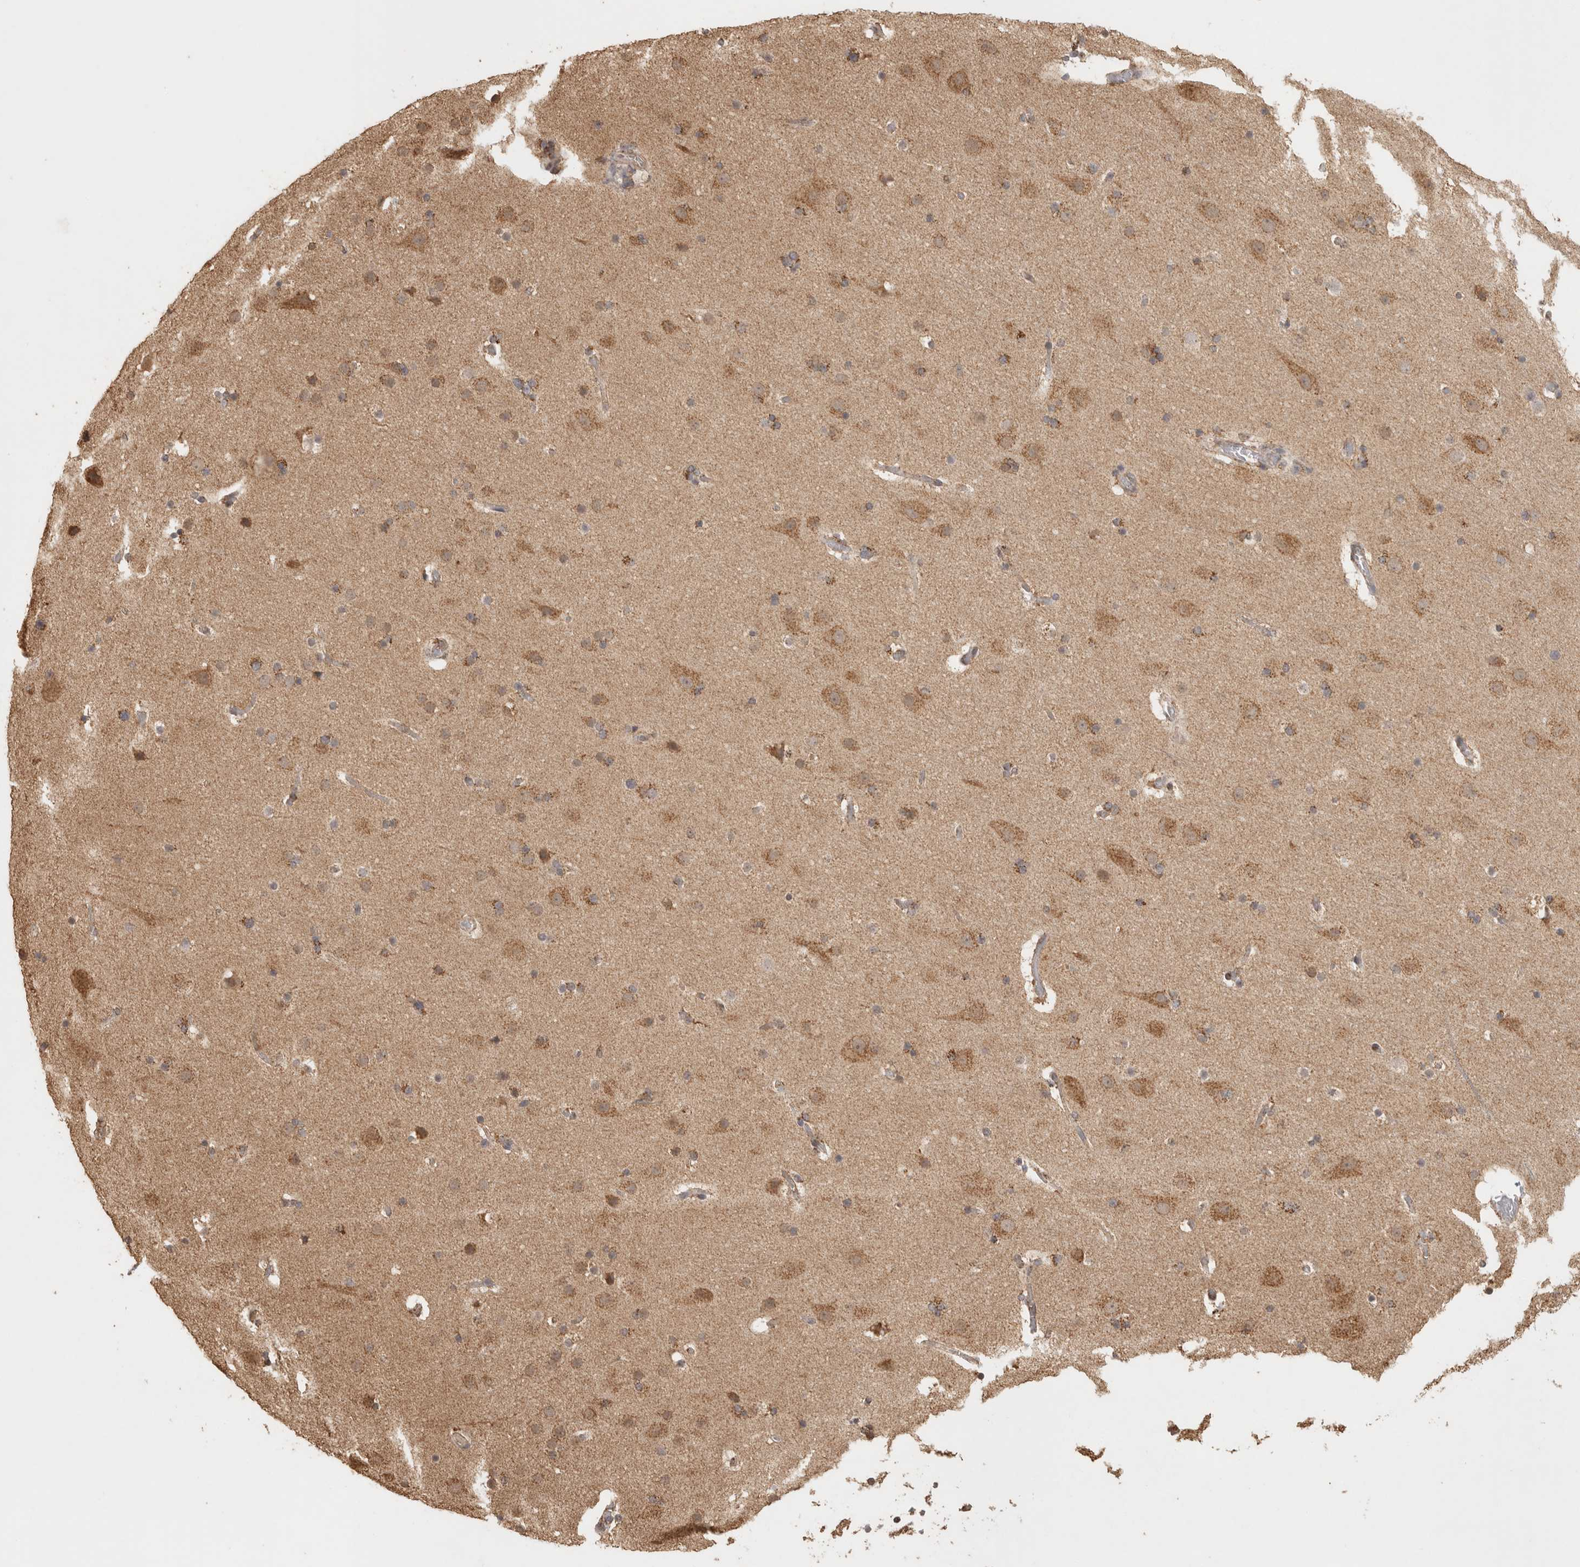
{"staining": {"intensity": "weak", "quantity": "<25%", "location": "cytoplasmic/membranous"}, "tissue": "cerebral cortex", "cell_type": "Endothelial cells", "image_type": "normal", "snomed": [{"axis": "morphology", "description": "Normal tissue, NOS"}, {"axis": "topography", "description": "Cerebral cortex"}], "caption": "Endothelial cells are negative for protein expression in unremarkable human cerebral cortex. The staining was performed using DAB to visualize the protein expression in brown, while the nuclei were stained in blue with hematoxylin (Magnification: 20x).", "gene": "BNIP3L", "patient": {"sex": "male", "age": 57}}